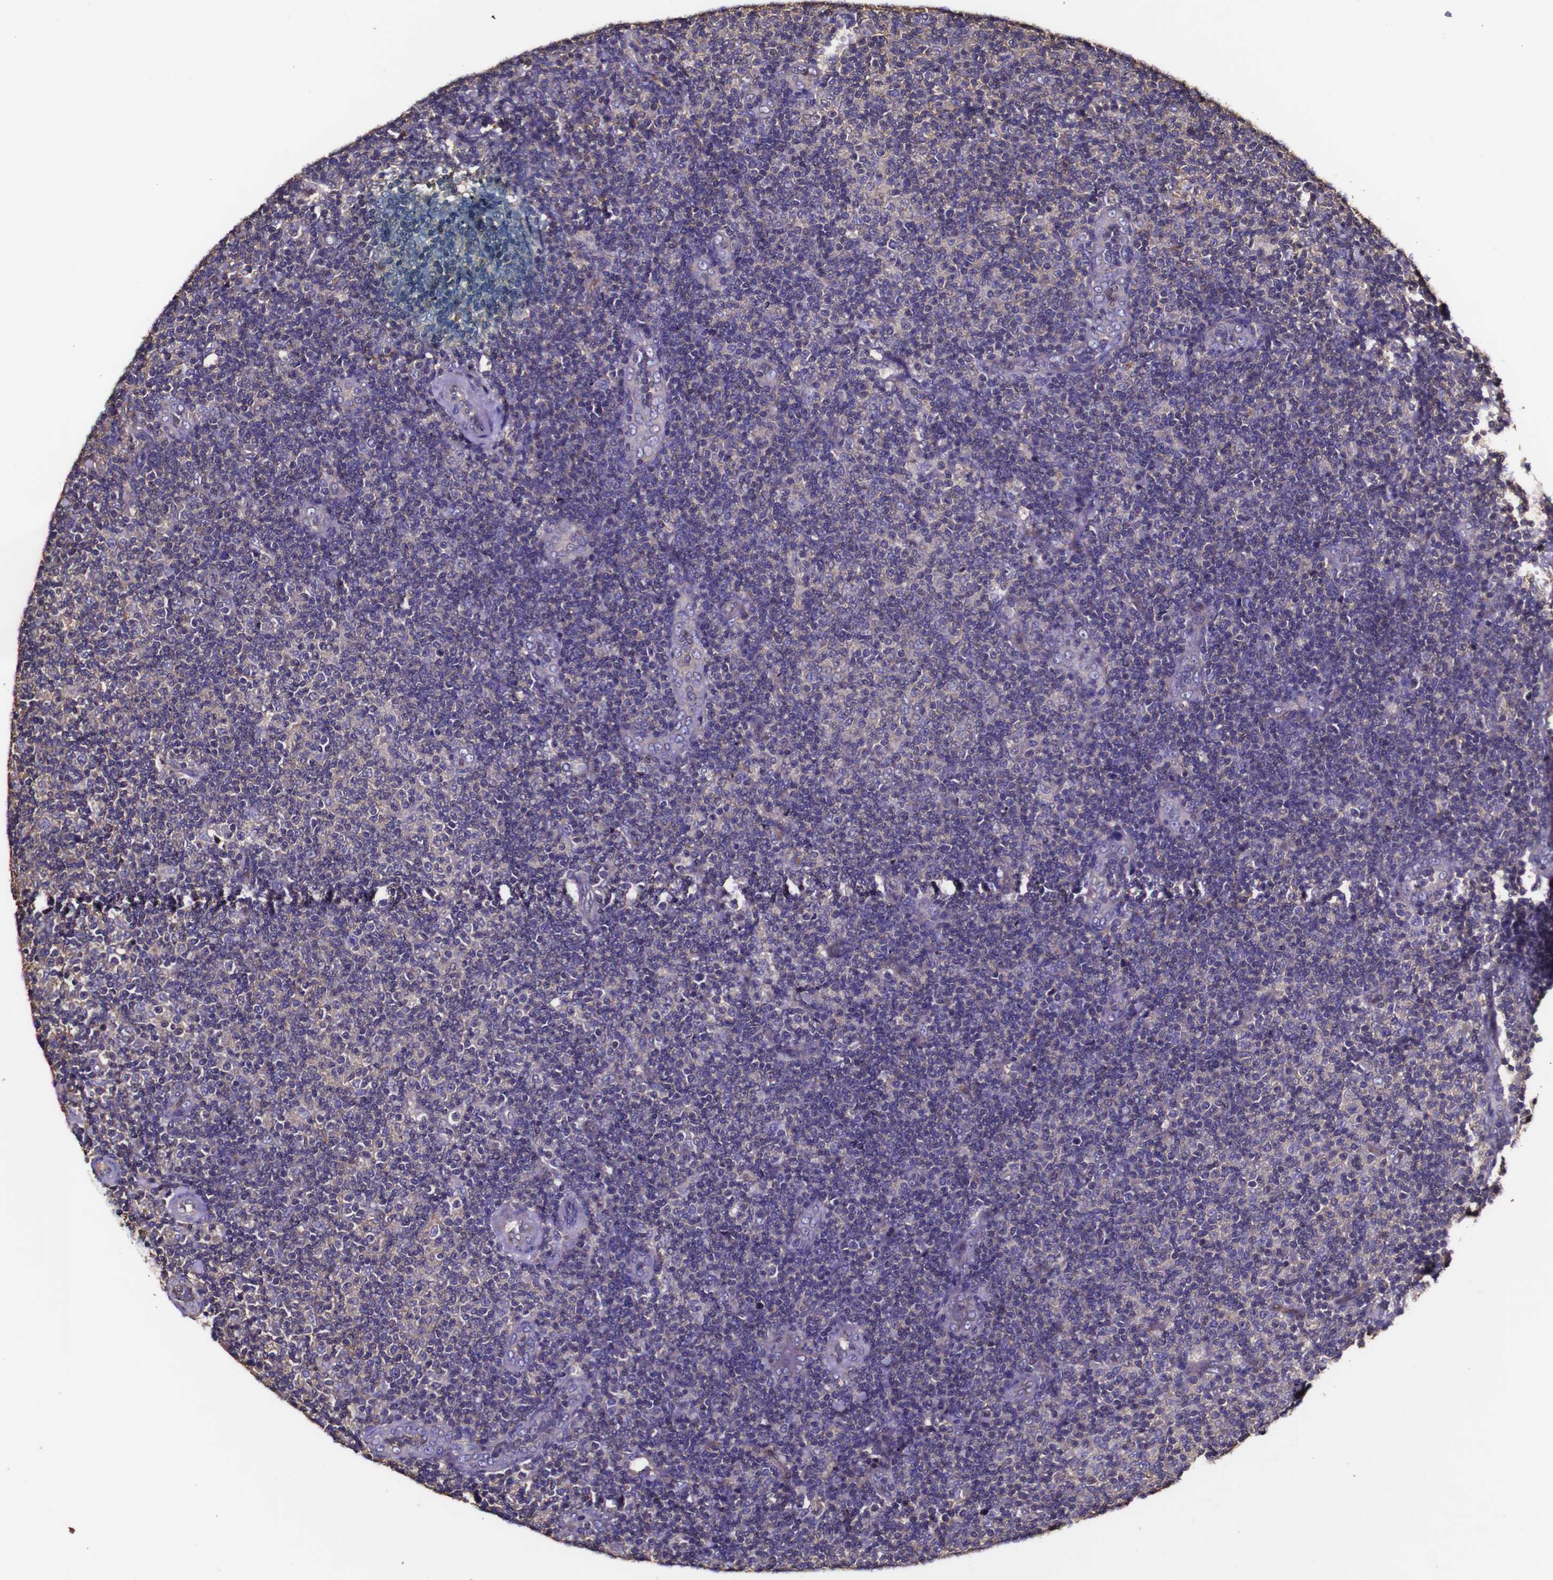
{"staining": {"intensity": "negative", "quantity": "none", "location": "none"}, "tissue": "lymphoma", "cell_type": "Tumor cells", "image_type": "cancer", "snomed": [{"axis": "morphology", "description": "Malignant lymphoma, non-Hodgkin's type, Low grade"}, {"axis": "topography", "description": "Lymph node"}], "caption": "This is an immunohistochemistry (IHC) histopathology image of malignant lymphoma, non-Hodgkin's type (low-grade). There is no expression in tumor cells.", "gene": "MSN", "patient": {"sex": "male", "age": 83}}